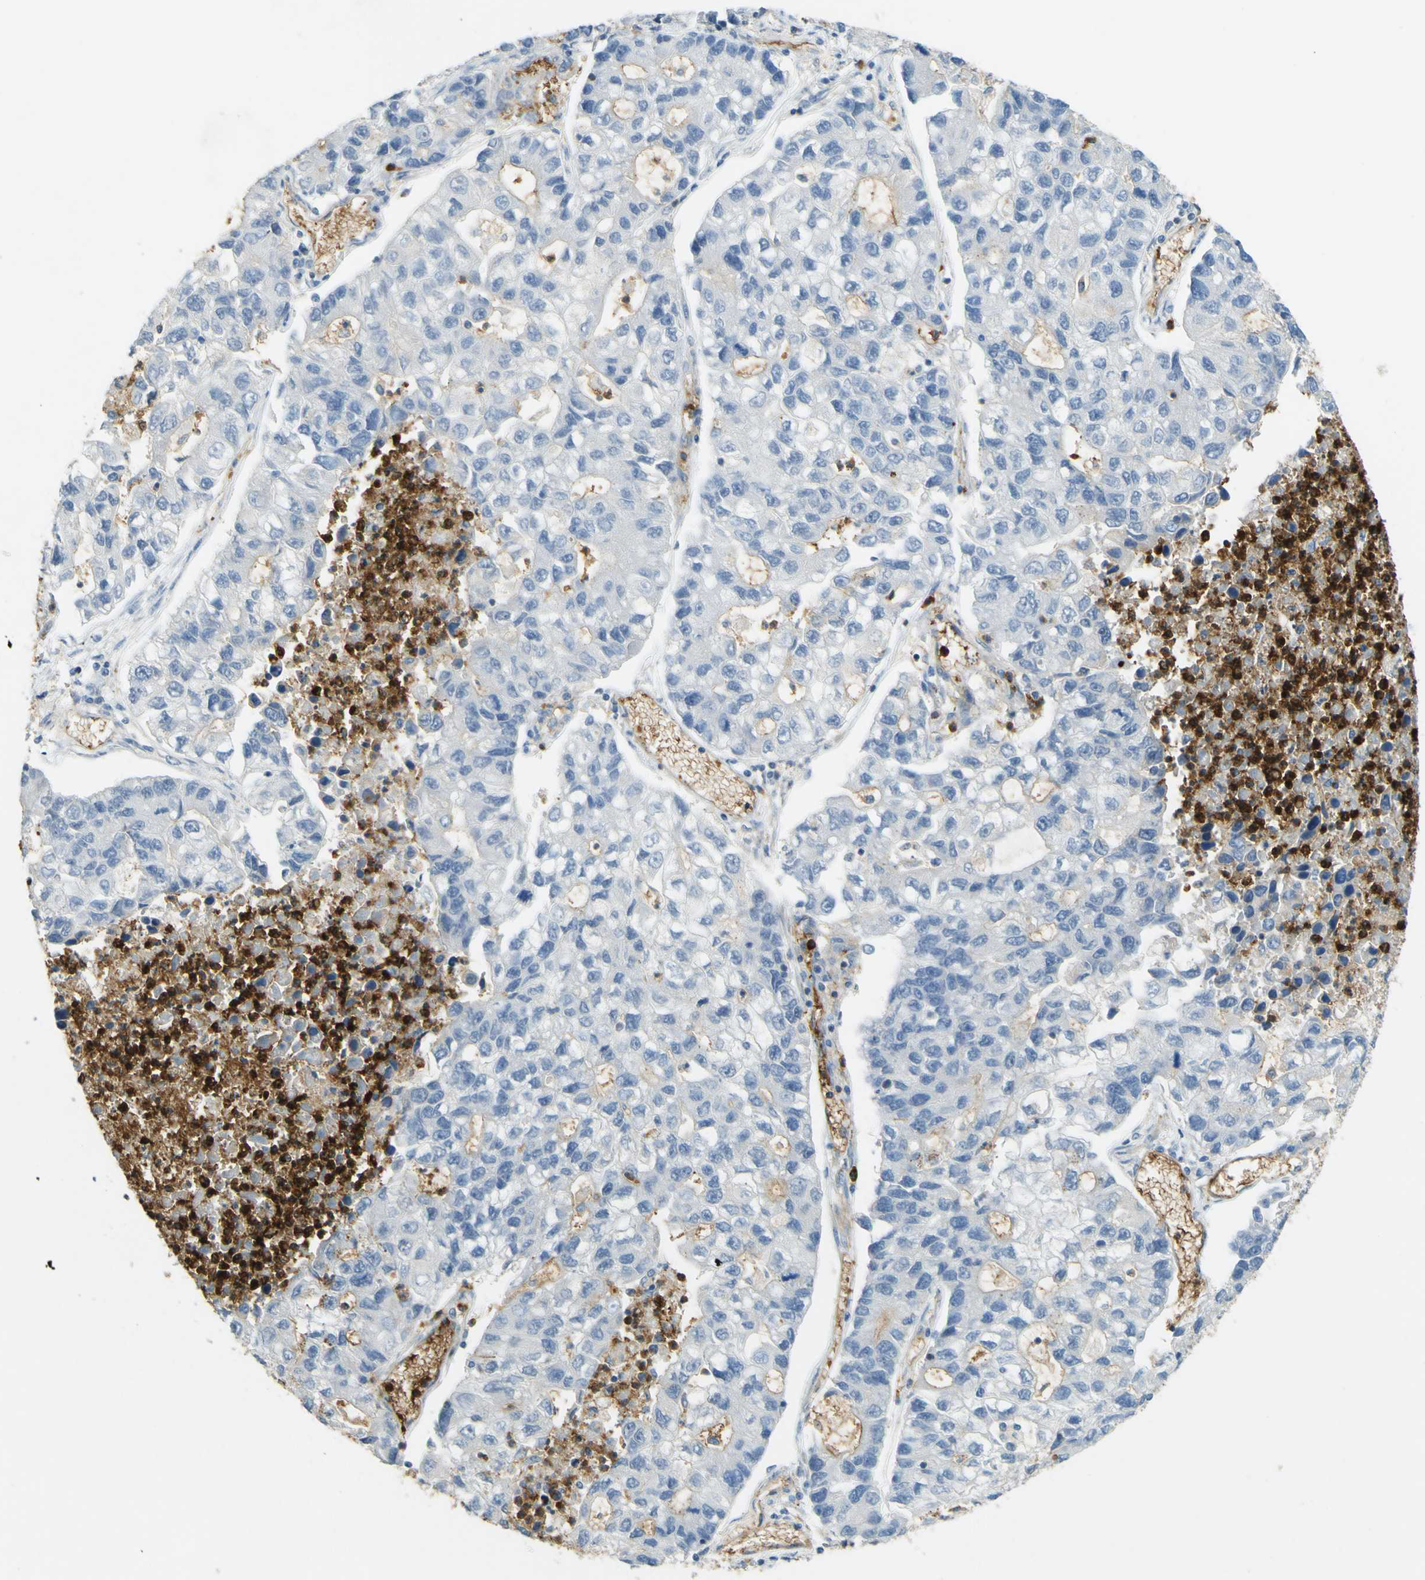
{"staining": {"intensity": "negative", "quantity": "none", "location": "none"}, "tissue": "lung cancer", "cell_type": "Tumor cells", "image_type": "cancer", "snomed": [{"axis": "morphology", "description": "Adenocarcinoma, NOS"}, {"axis": "topography", "description": "Lung"}], "caption": "Lung cancer (adenocarcinoma) stained for a protein using immunohistochemistry exhibits no positivity tumor cells.", "gene": "PLXDC1", "patient": {"sex": "female", "age": 51}}